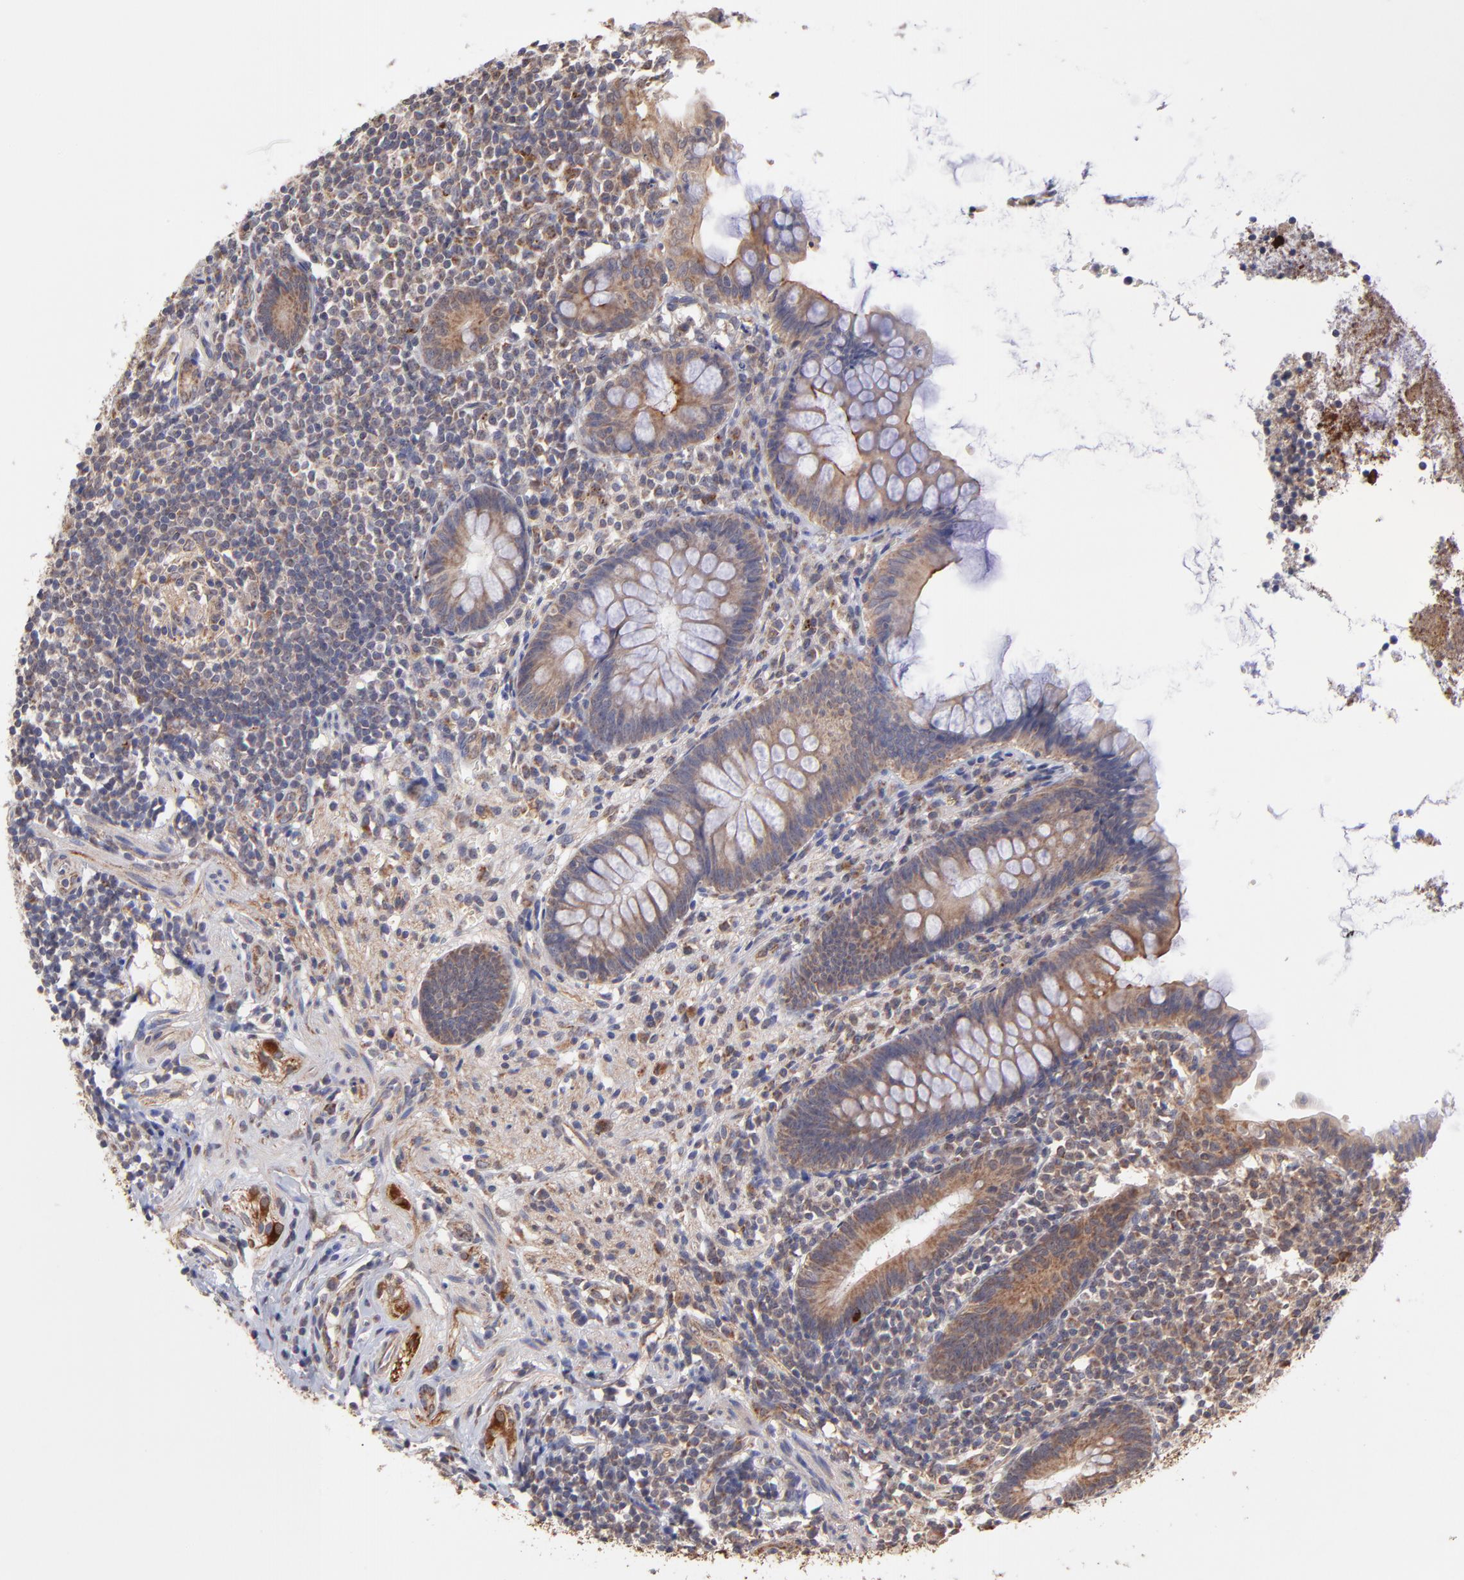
{"staining": {"intensity": "moderate", "quantity": ">75%", "location": "cytoplasmic/membranous"}, "tissue": "appendix", "cell_type": "Glandular cells", "image_type": "normal", "snomed": [{"axis": "morphology", "description": "Normal tissue, NOS"}, {"axis": "topography", "description": "Appendix"}], "caption": "Glandular cells exhibit medium levels of moderate cytoplasmic/membranous positivity in approximately >75% of cells in benign appendix. (Brightfield microscopy of DAB IHC at high magnification).", "gene": "UBE2H", "patient": {"sex": "female", "age": 66}}